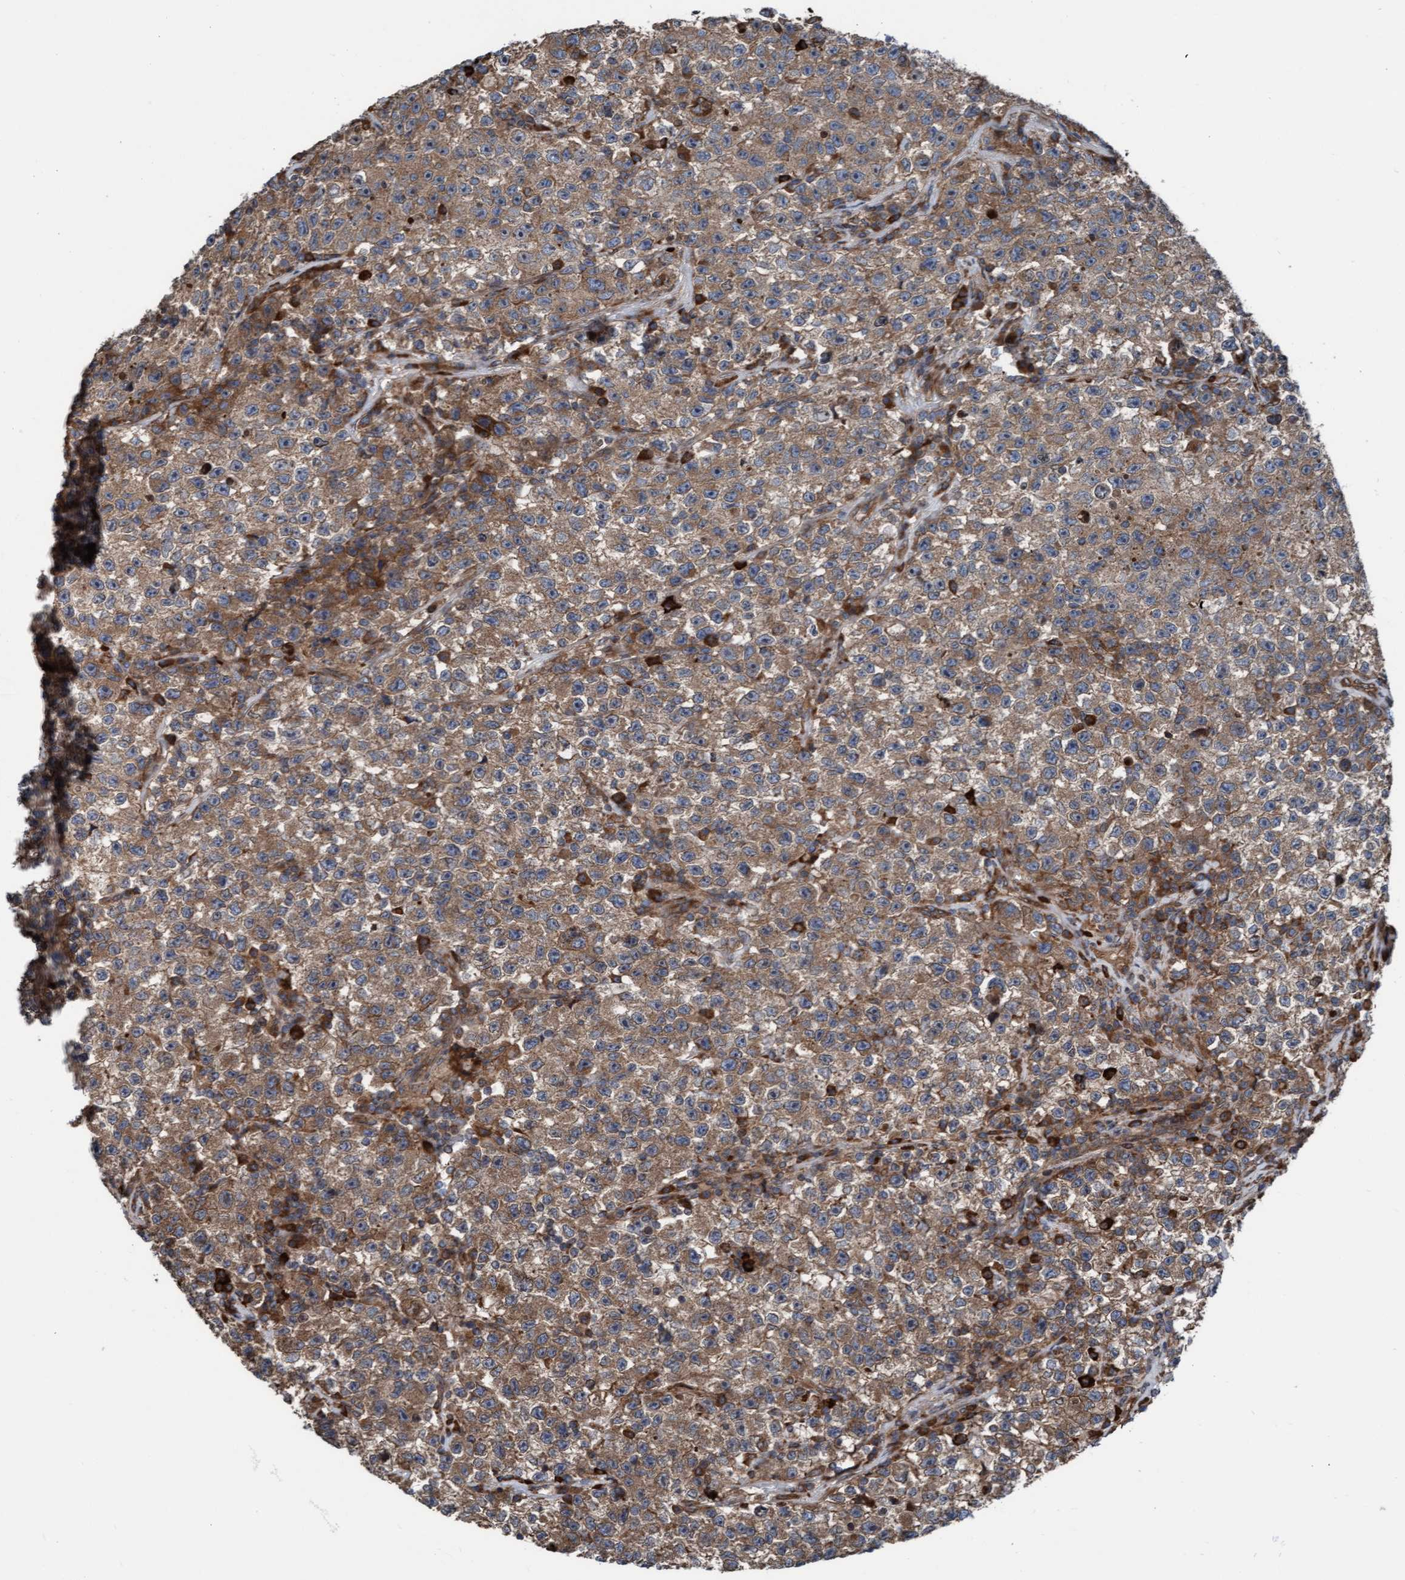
{"staining": {"intensity": "moderate", "quantity": ">75%", "location": "cytoplasmic/membranous"}, "tissue": "testis cancer", "cell_type": "Tumor cells", "image_type": "cancer", "snomed": [{"axis": "morphology", "description": "Seminoma, NOS"}, {"axis": "topography", "description": "Testis"}], "caption": "An immunohistochemistry photomicrograph of neoplastic tissue is shown. Protein staining in brown labels moderate cytoplasmic/membranous positivity in seminoma (testis) within tumor cells.", "gene": "RAP1GAP2", "patient": {"sex": "male", "age": 22}}